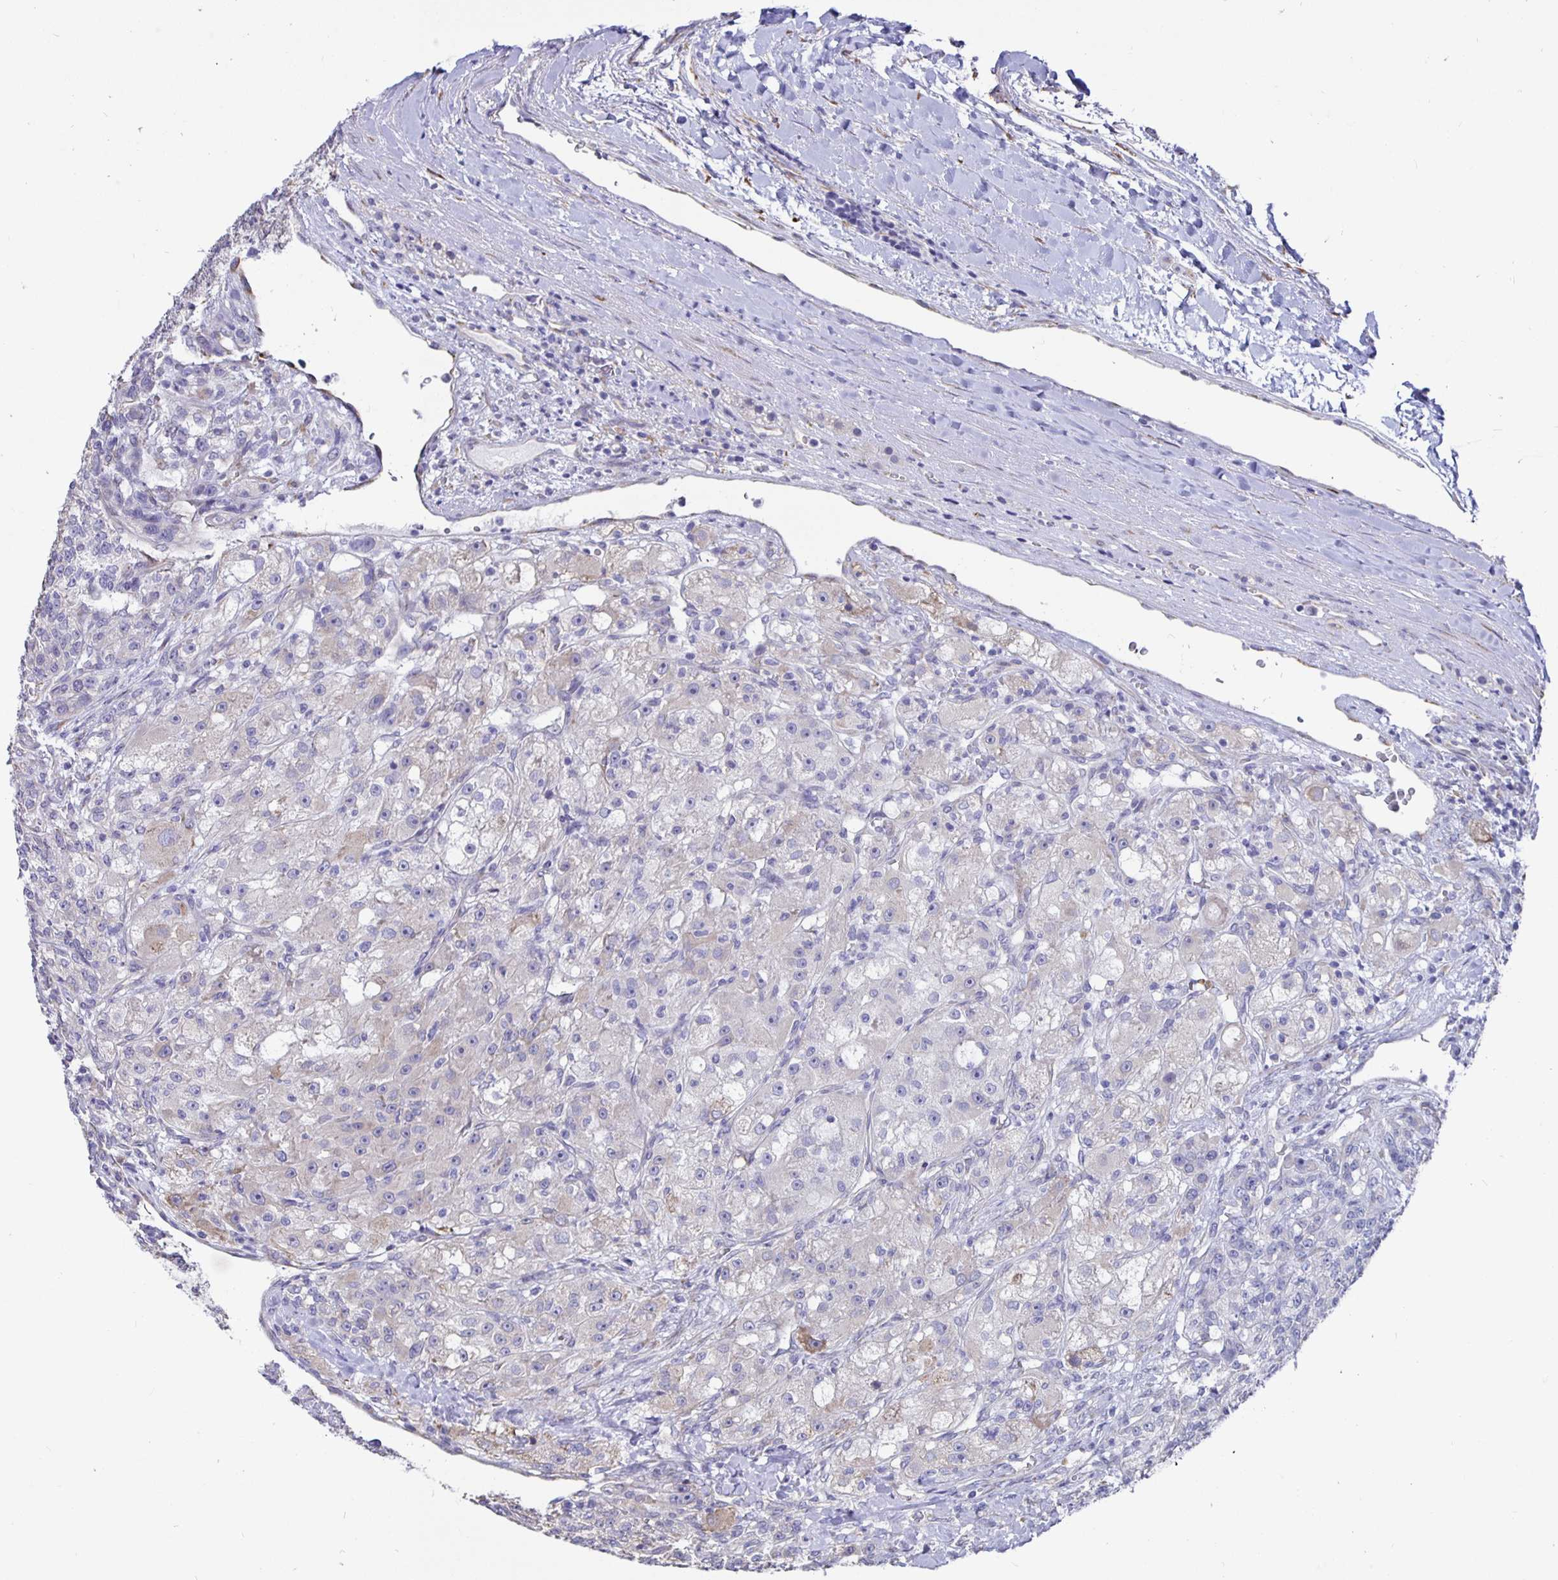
{"staining": {"intensity": "negative", "quantity": "none", "location": "none"}, "tissue": "renal cancer", "cell_type": "Tumor cells", "image_type": "cancer", "snomed": [{"axis": "morphology", "description": "Adenocarcinoma, NOS"}, {"axis": "topography", "description": "Kidney"}], "caption": "Immunohistochemistry histopathology image of human adenocarcinoma (renal) stained for a protein (brown), which shows no expression in tumor cells.", "gene": "DNAI2", "patient": {"sex": "female", "age": 63}}